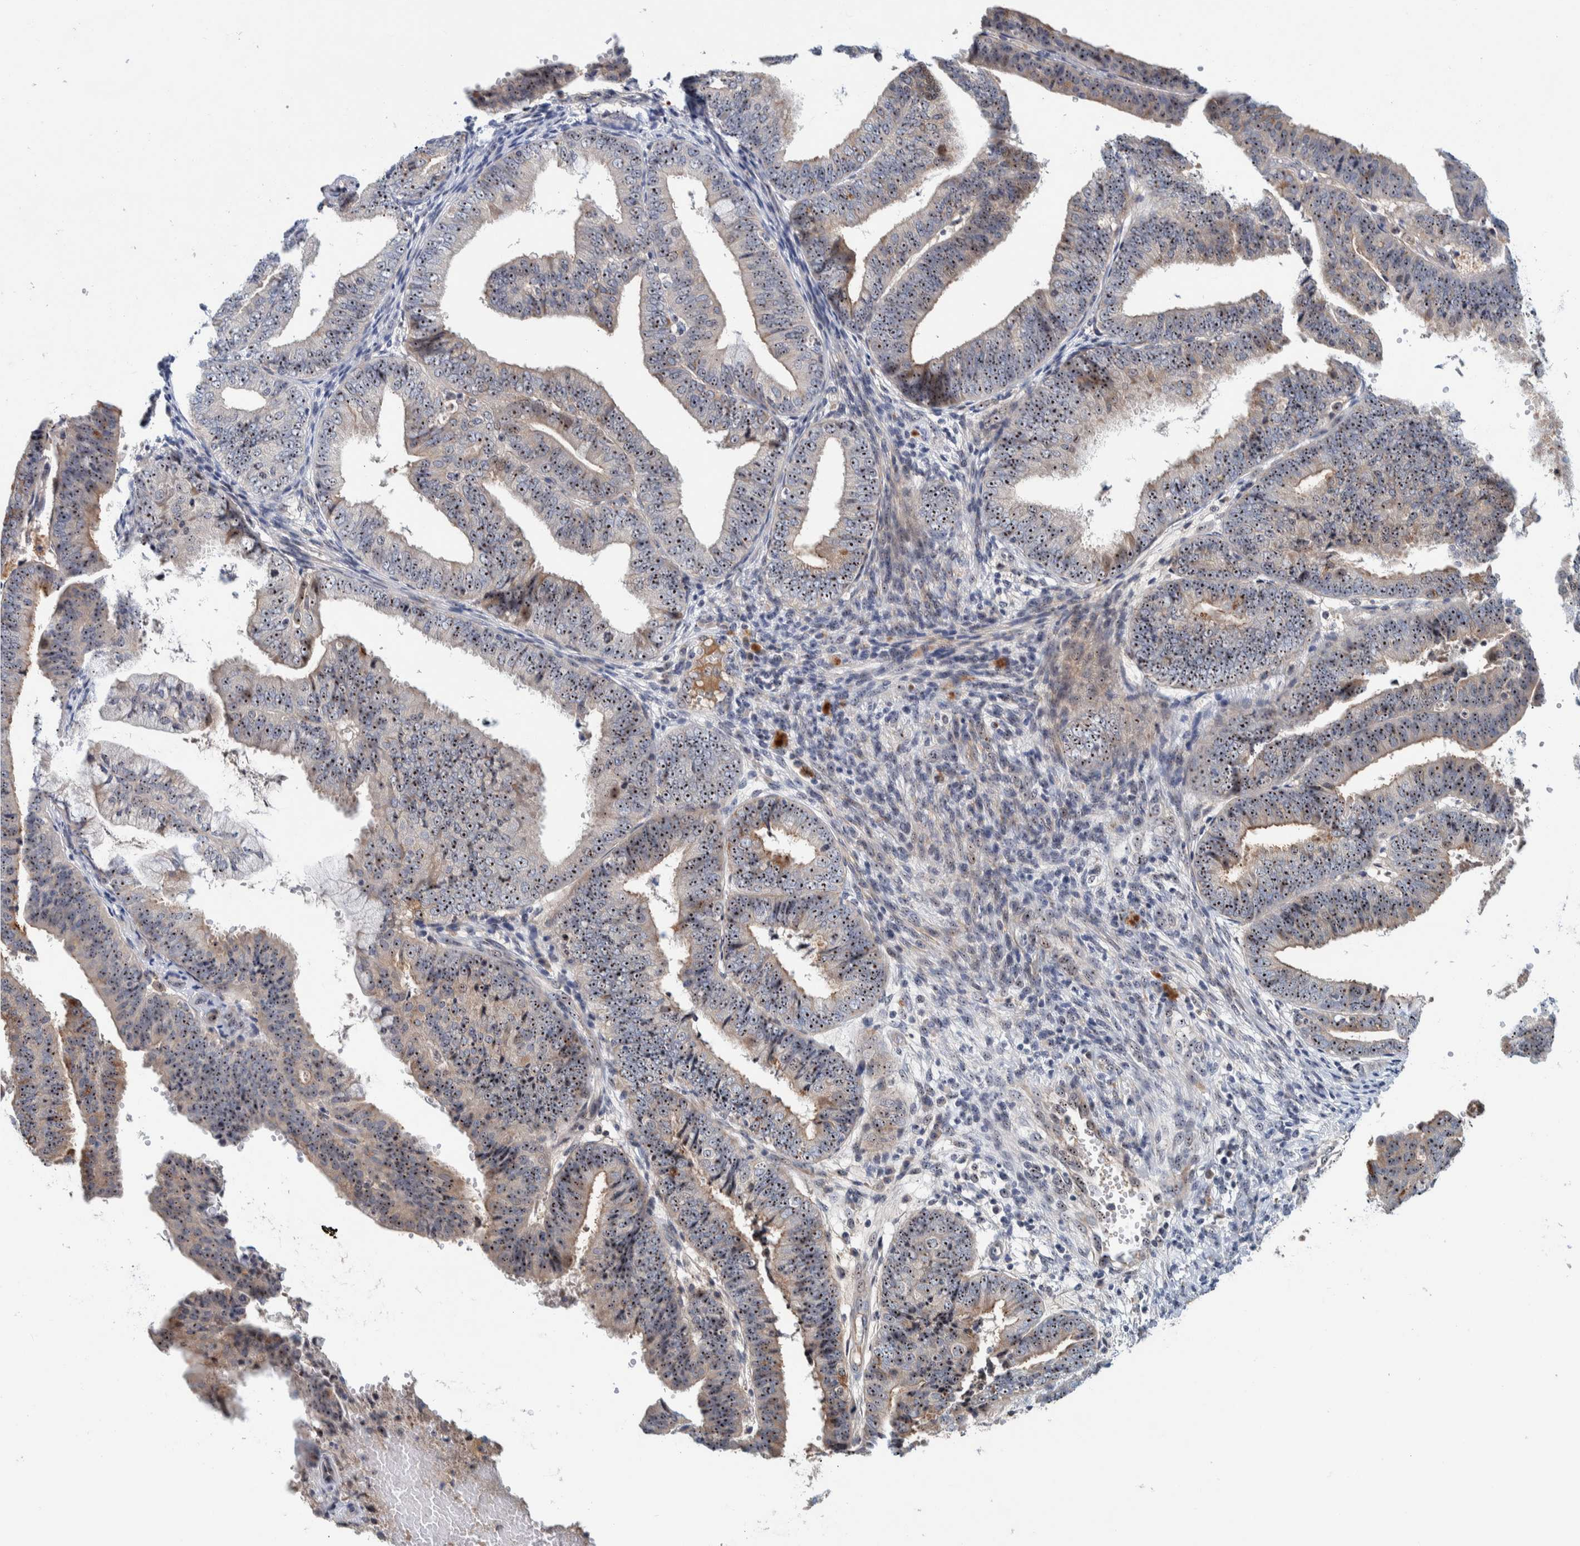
{"staining": {"intensity": "strong", "quantity": ">75%", "location": "nuclear"}, "tissue": "endometrial cancer", "cell_type": "Tumor cells", "image_type": "cancer", "snomed": [{"axis": "morphology", "description": "Adenocarcinoma, NOS"}, {"axis": "topography", "description": "Endometrium"}], "caption": "IHC photomicrograph of neoplastic tissue: endometrial adenocarcinoma stained using IHC exhibits high levels of strong protein expression localized specifically in the nuclear of tumor cells, appearing as a nuclear brown color.", "gene": "NOL11", "patient": {"sex": "female", "age": 63}}